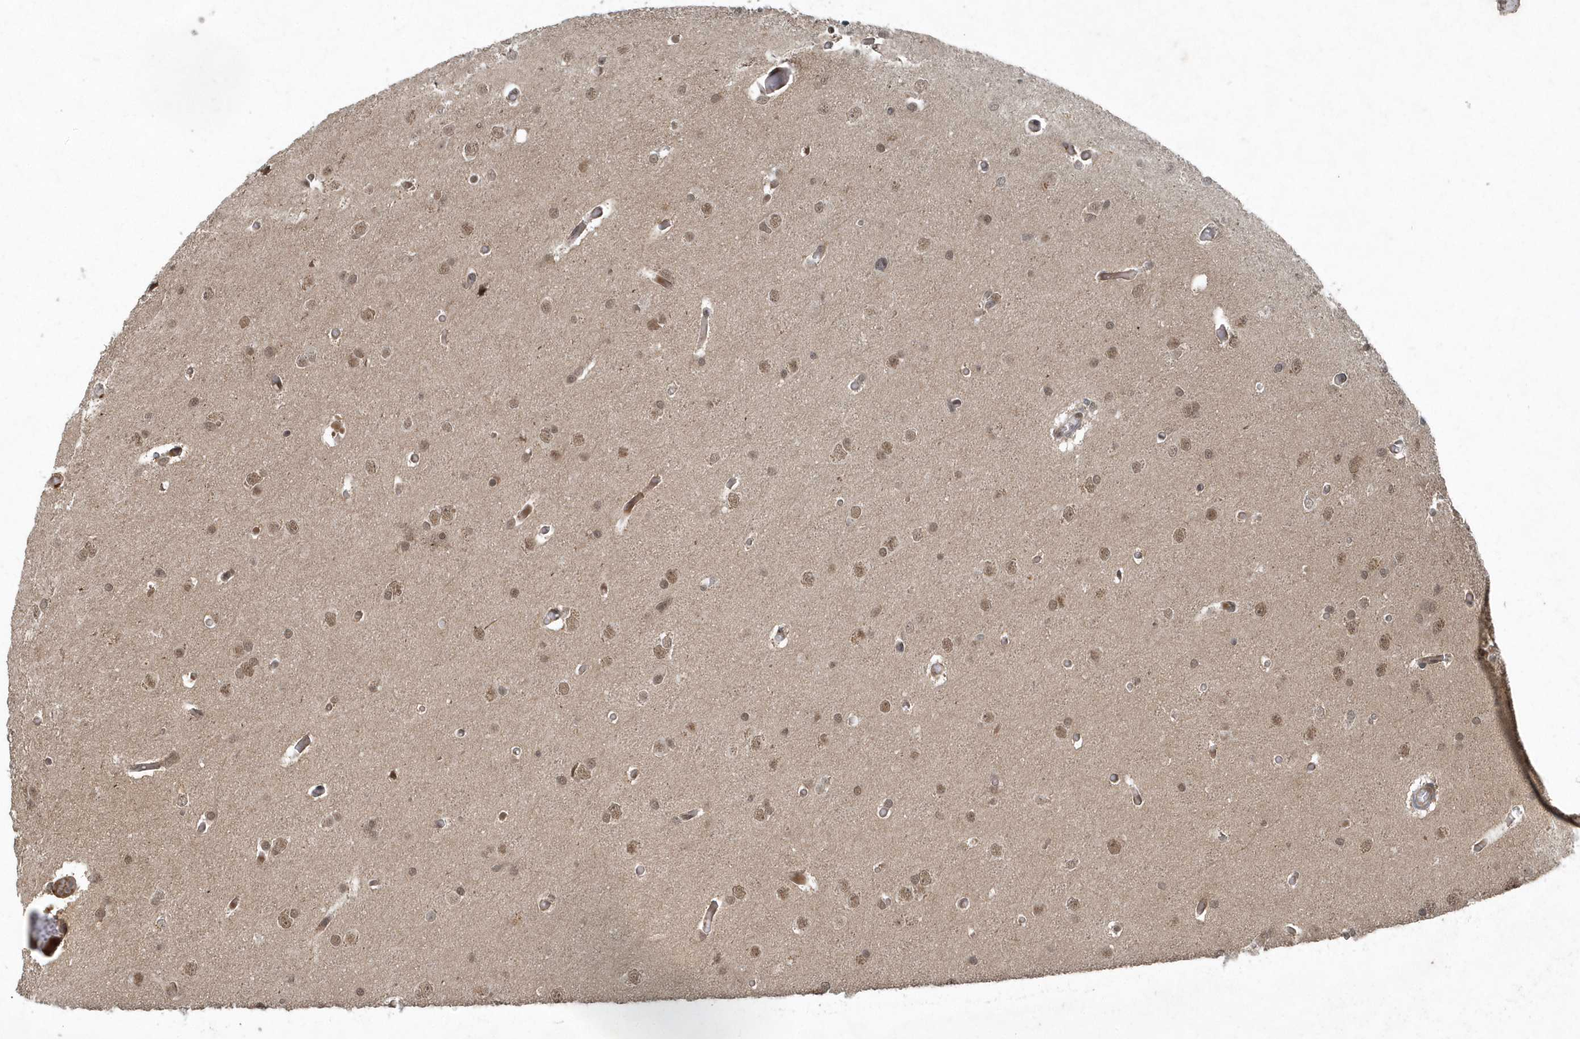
{"staining": {"intensity": "moderate", "quantity": ">75%", "location": "nuclear"}, "tissue": "glioma", "cell_type": "Tumor cells", "image_type": "cancer", "snomed": [{"axis": "morphology", "description": "Glioma, malignant, High grade"}, {"axis": "topography", "description": "Cerebral cortex"}], "caption": "This is a micrograph of IHC staining of high-grade glioma (malignant), which shows moderate staining in the nuclear of tumor cells.", "gene": "QTRT2", "patient": {"sex": "female", "age": 36}}